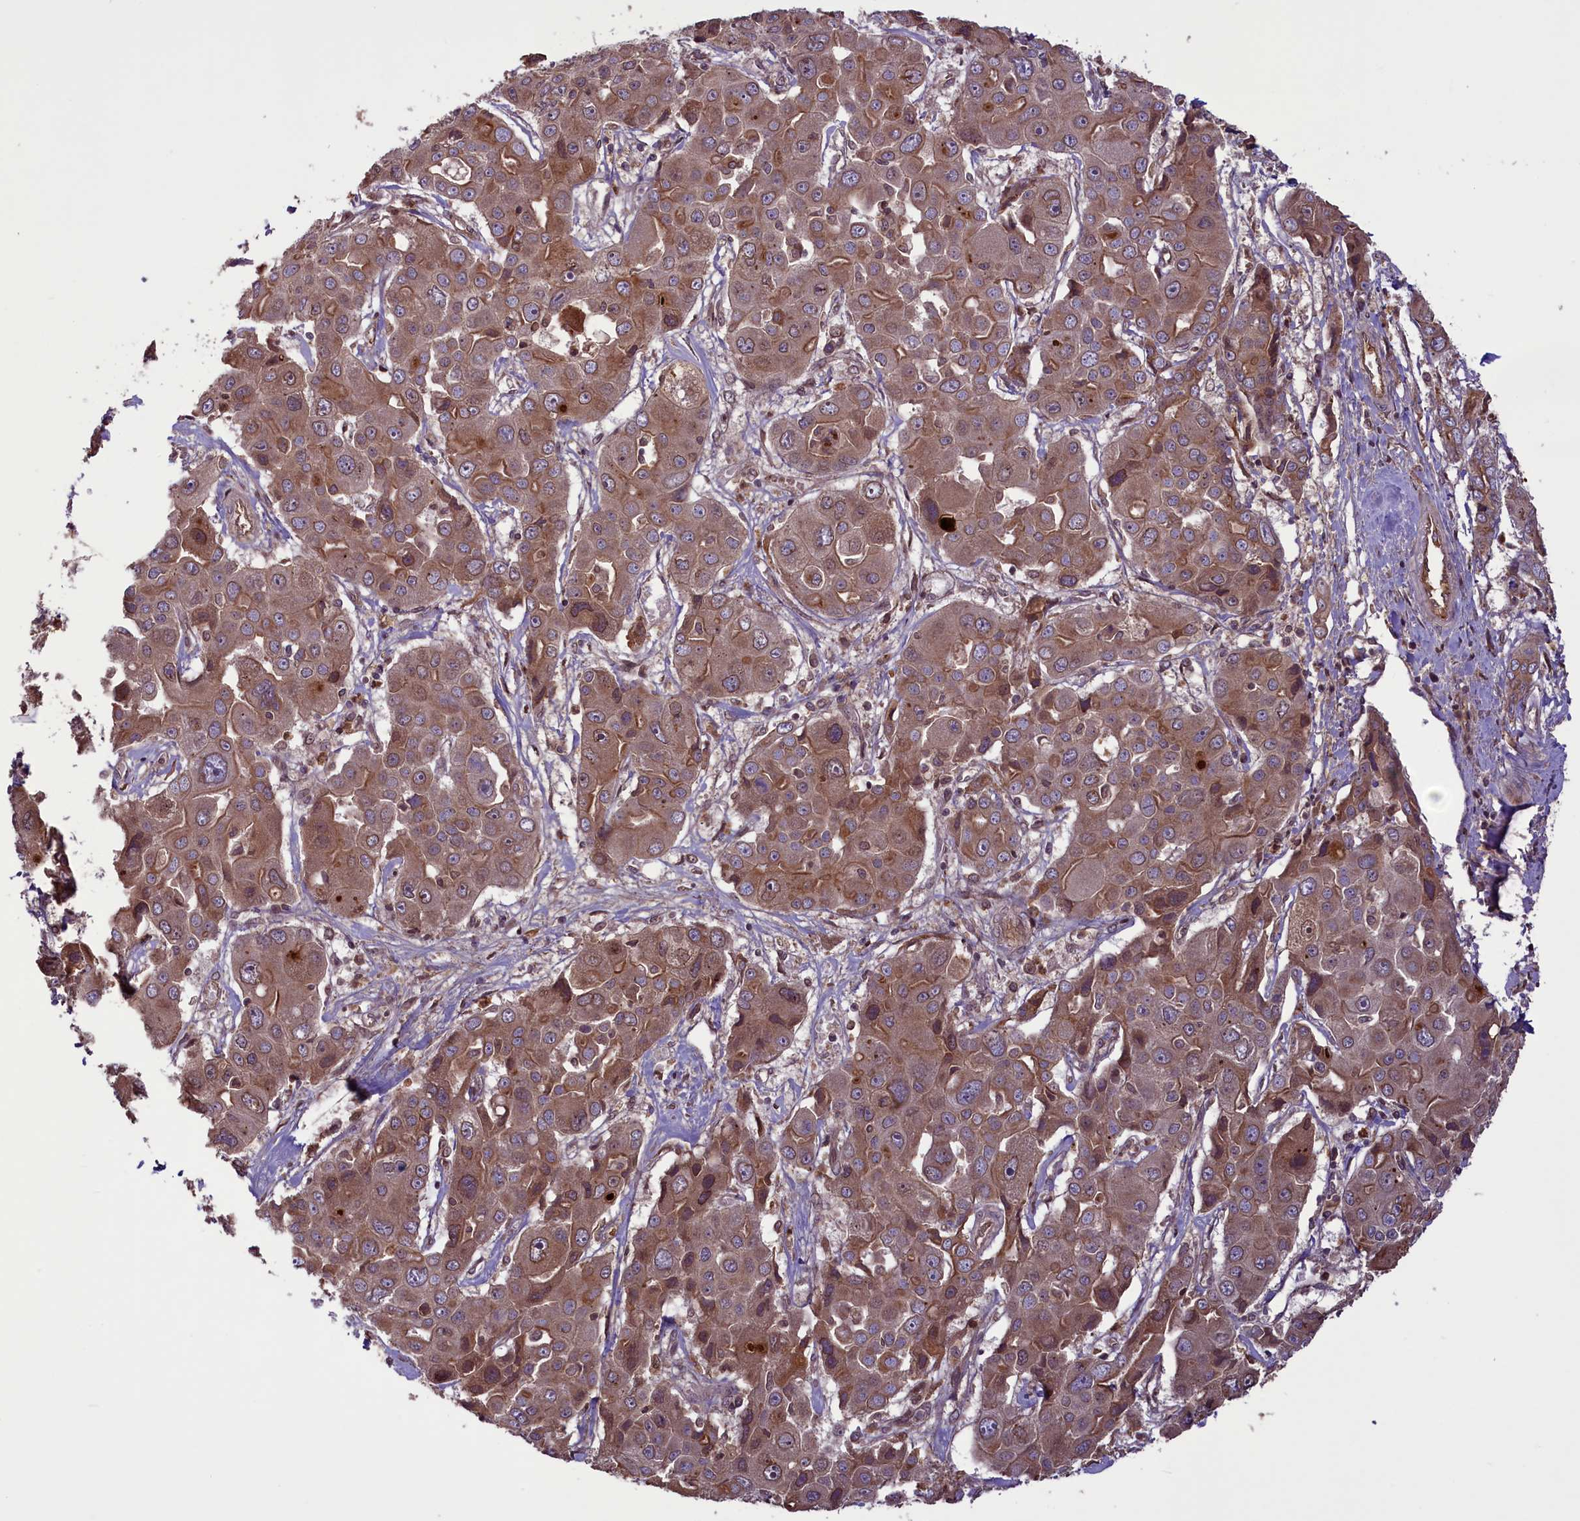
{"staining": {"intensity": "moderate", "quantity": ">75%", "location": "cytoplasmic/membranous"}, "tissue": "liver cancer", "cell_type": "Tumor cells", "image_type": "cancer", "snomed": [{"axis": "morphology", "description": "Cholangiocarcinoma"}, {"axis": "topography", "description": "Liver"}], "caption": "Protein expression analysis of liver cancer shows moderate cytoplasmic/membranous staining in about >75% of tumor cells.", "gene": "CCDC125", "patient": {"sex": "male", "age": 67}}